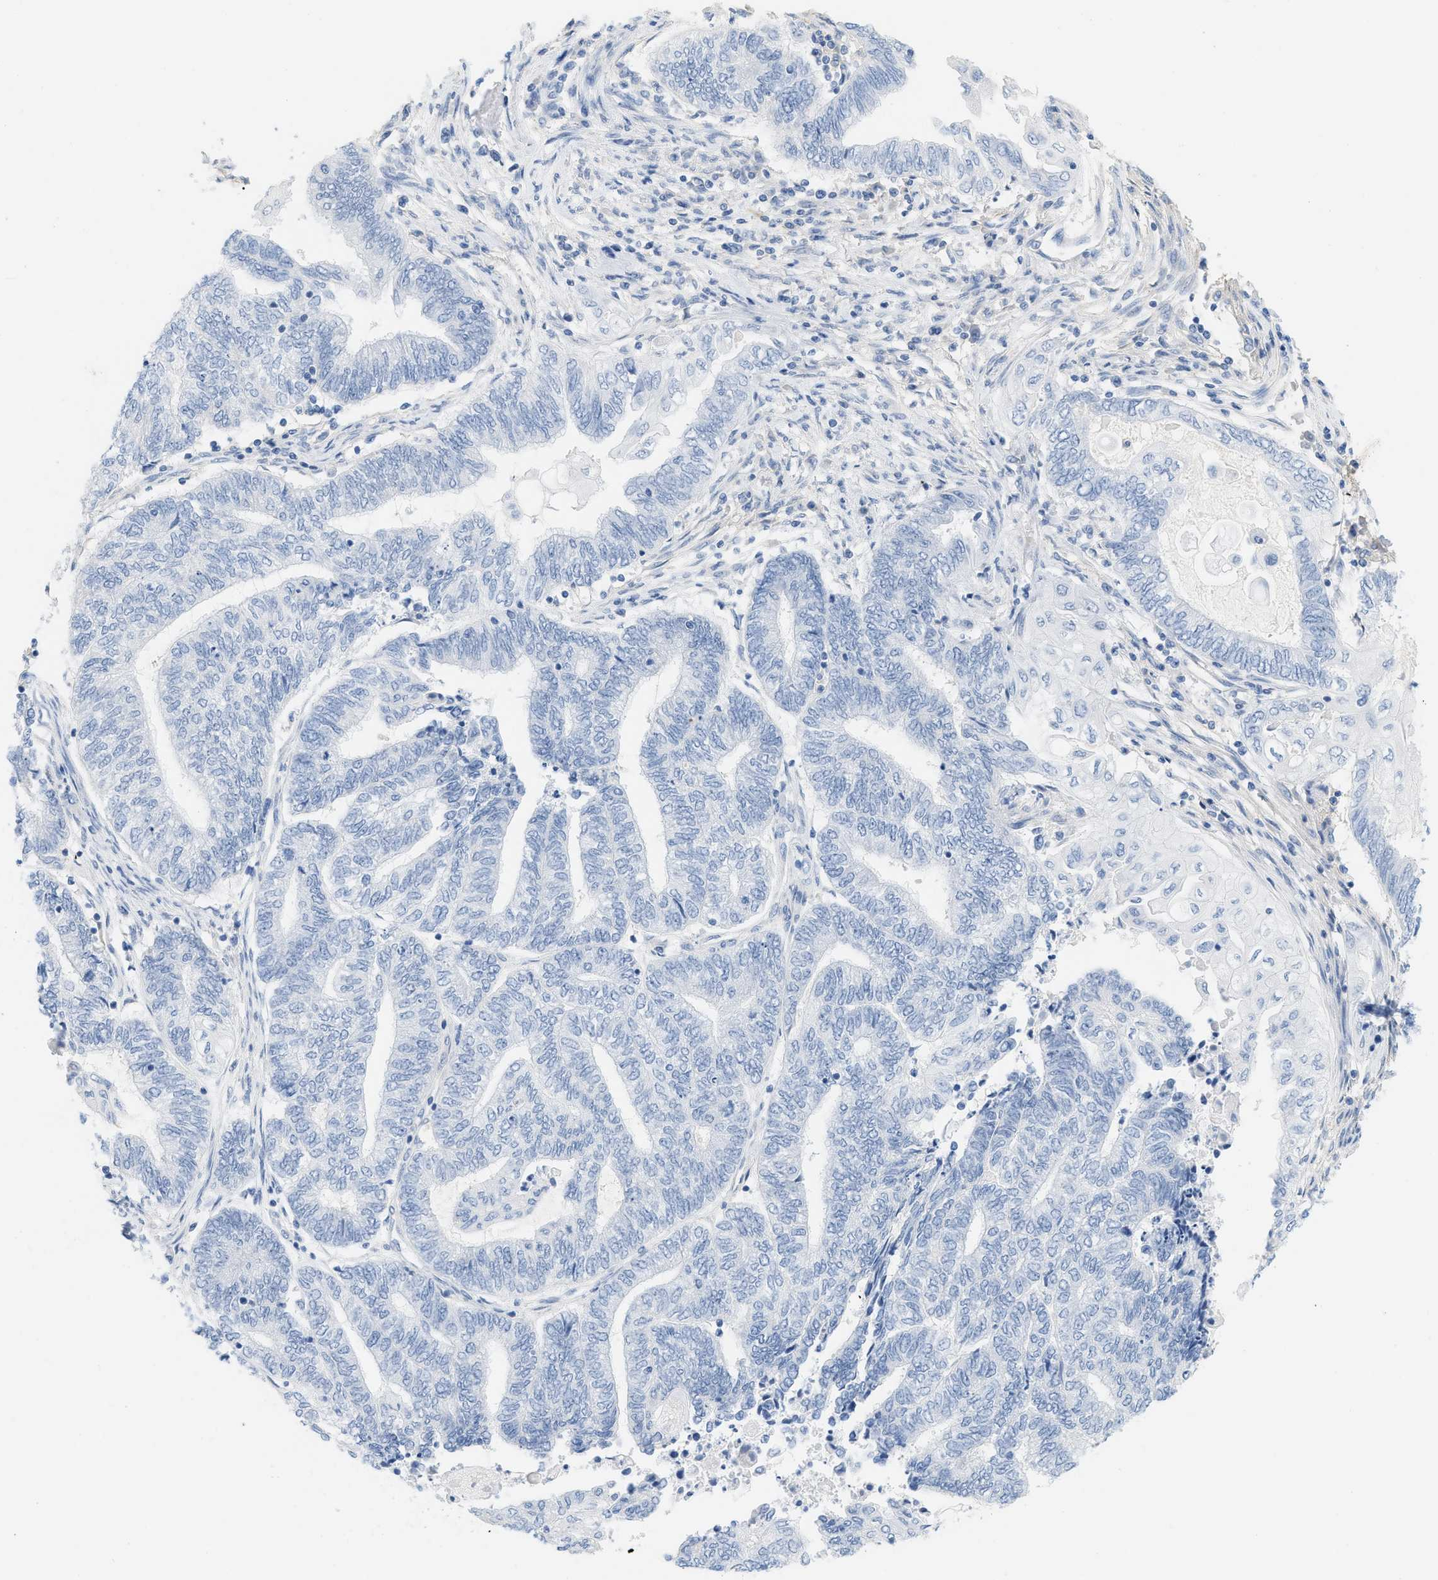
{"staining": {"intensity": "negative", "quantity": "none", "location": "none"}, "tissue": "endometrial cancer", "cell_type": "Tumor cells", "image_type": "cancer", "snomed": [{"axis": "morphology", "description": "Adenocarcinoma, NOS"}, {"axis": "topography", "description": "Uterus"}, {"axis": "topography", "description": "Endometrium"}], "caption": "Tumor cells are negative for brown protein staining in endometrial cancer.", "gene": "PAPPA", "patient": {"sex": "female", "age": 70}}